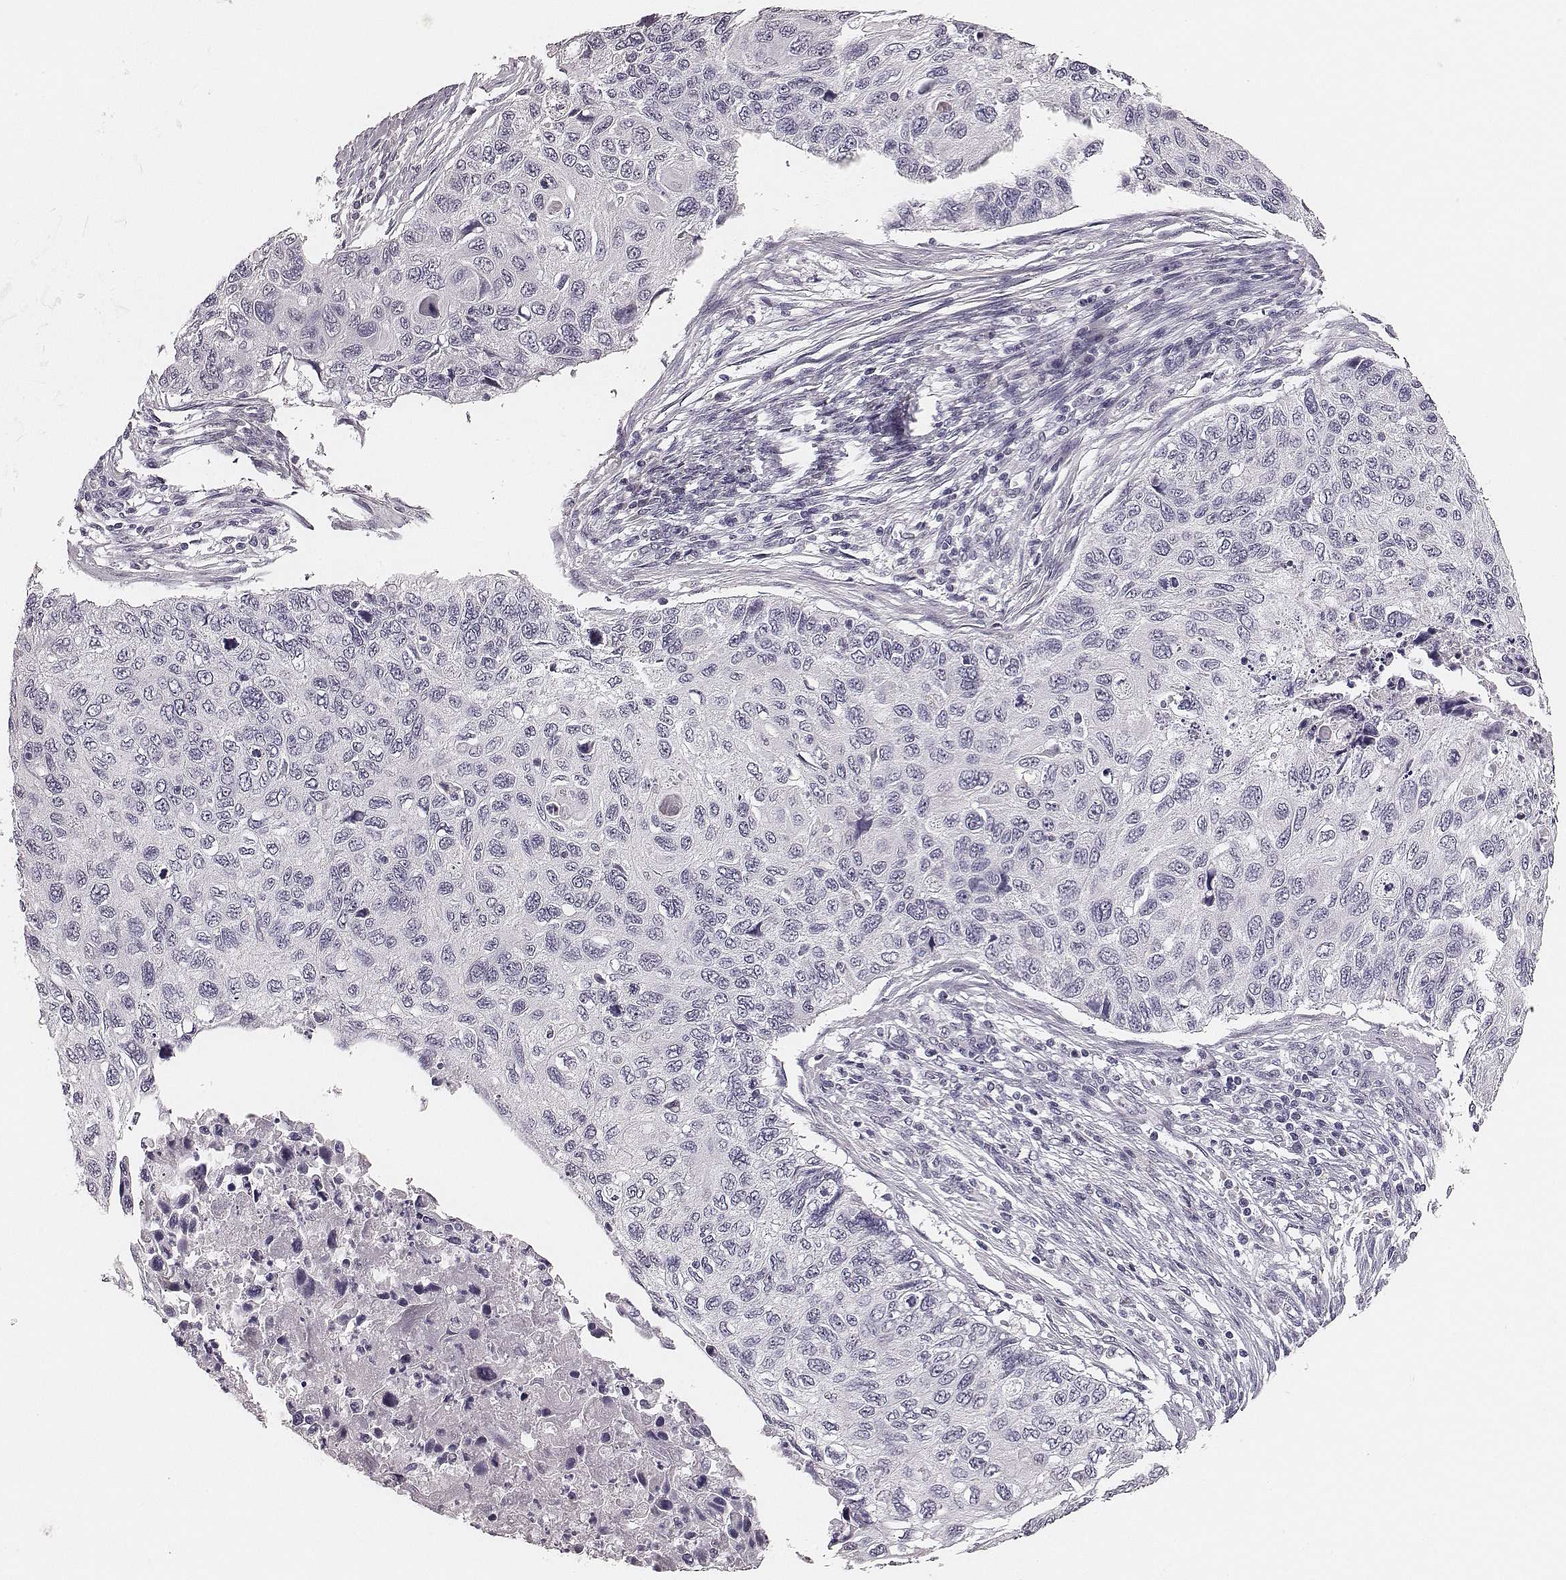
{"staining": {"intensity": "negative", "quantity": "none", "location": "none"}, "tissue": "cervical cancer", "cell_type": "Tumor cells", "image_type": "cancer", "snomed": [{"axis": "morphology", "description": "Squamous cell carcinoma, NOS"}, {"axis": "topography", "description": "Cervix"}], "caption": "DAB immunohistochemical staining of human cervical squamous cell carcinoma shows no significant expression in tumor cells. Brightfield microscopy of IHC stained with DAB (brown) and hematoxylin (blue), captured at high magnification.", "gene": "CSHL1", "patient": {"sex": "female", "age": 70}}